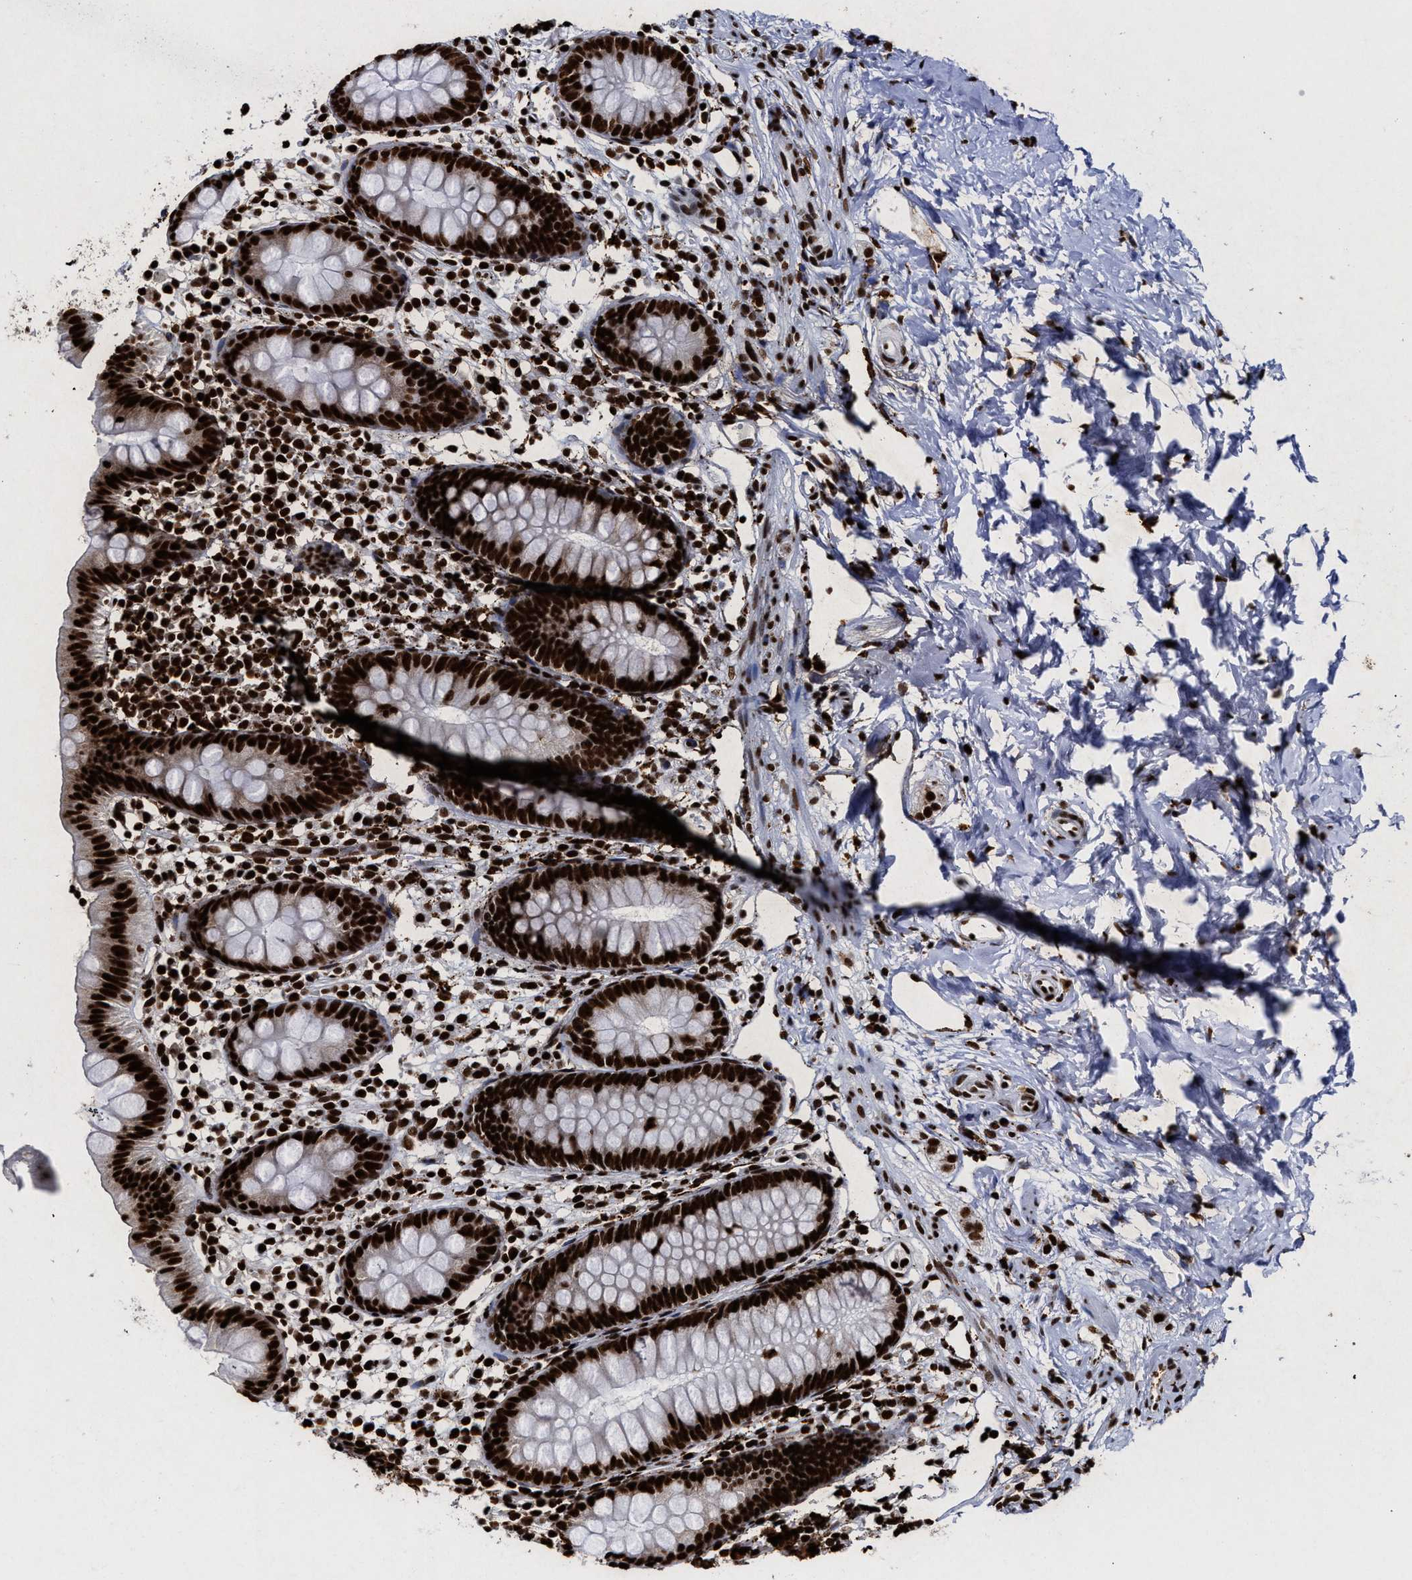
{"staining": {"intensity": "strong", "quantity": ">75%", "location": "cytoplasmic/membranous,nuclear"}, "tissue": "appendix", "cell_type": "Glandular cells", "image_type": "normal", "snomed": [{"axis": "morphology", "description": "Normal tissue, NOS"}, {"axis": "topography", "description": "Appendix"}], "caption": "Immunohistochemical staining of normal human appendix shows high levels of strong cytoplasmic/membranous,nuclear expression in approximately >75% of glandular cells. The protein is shown in brown color, while the nuclei are stained blue.", "gene": "ALYREF", "patient": {"sex": "female", "age": 20}}